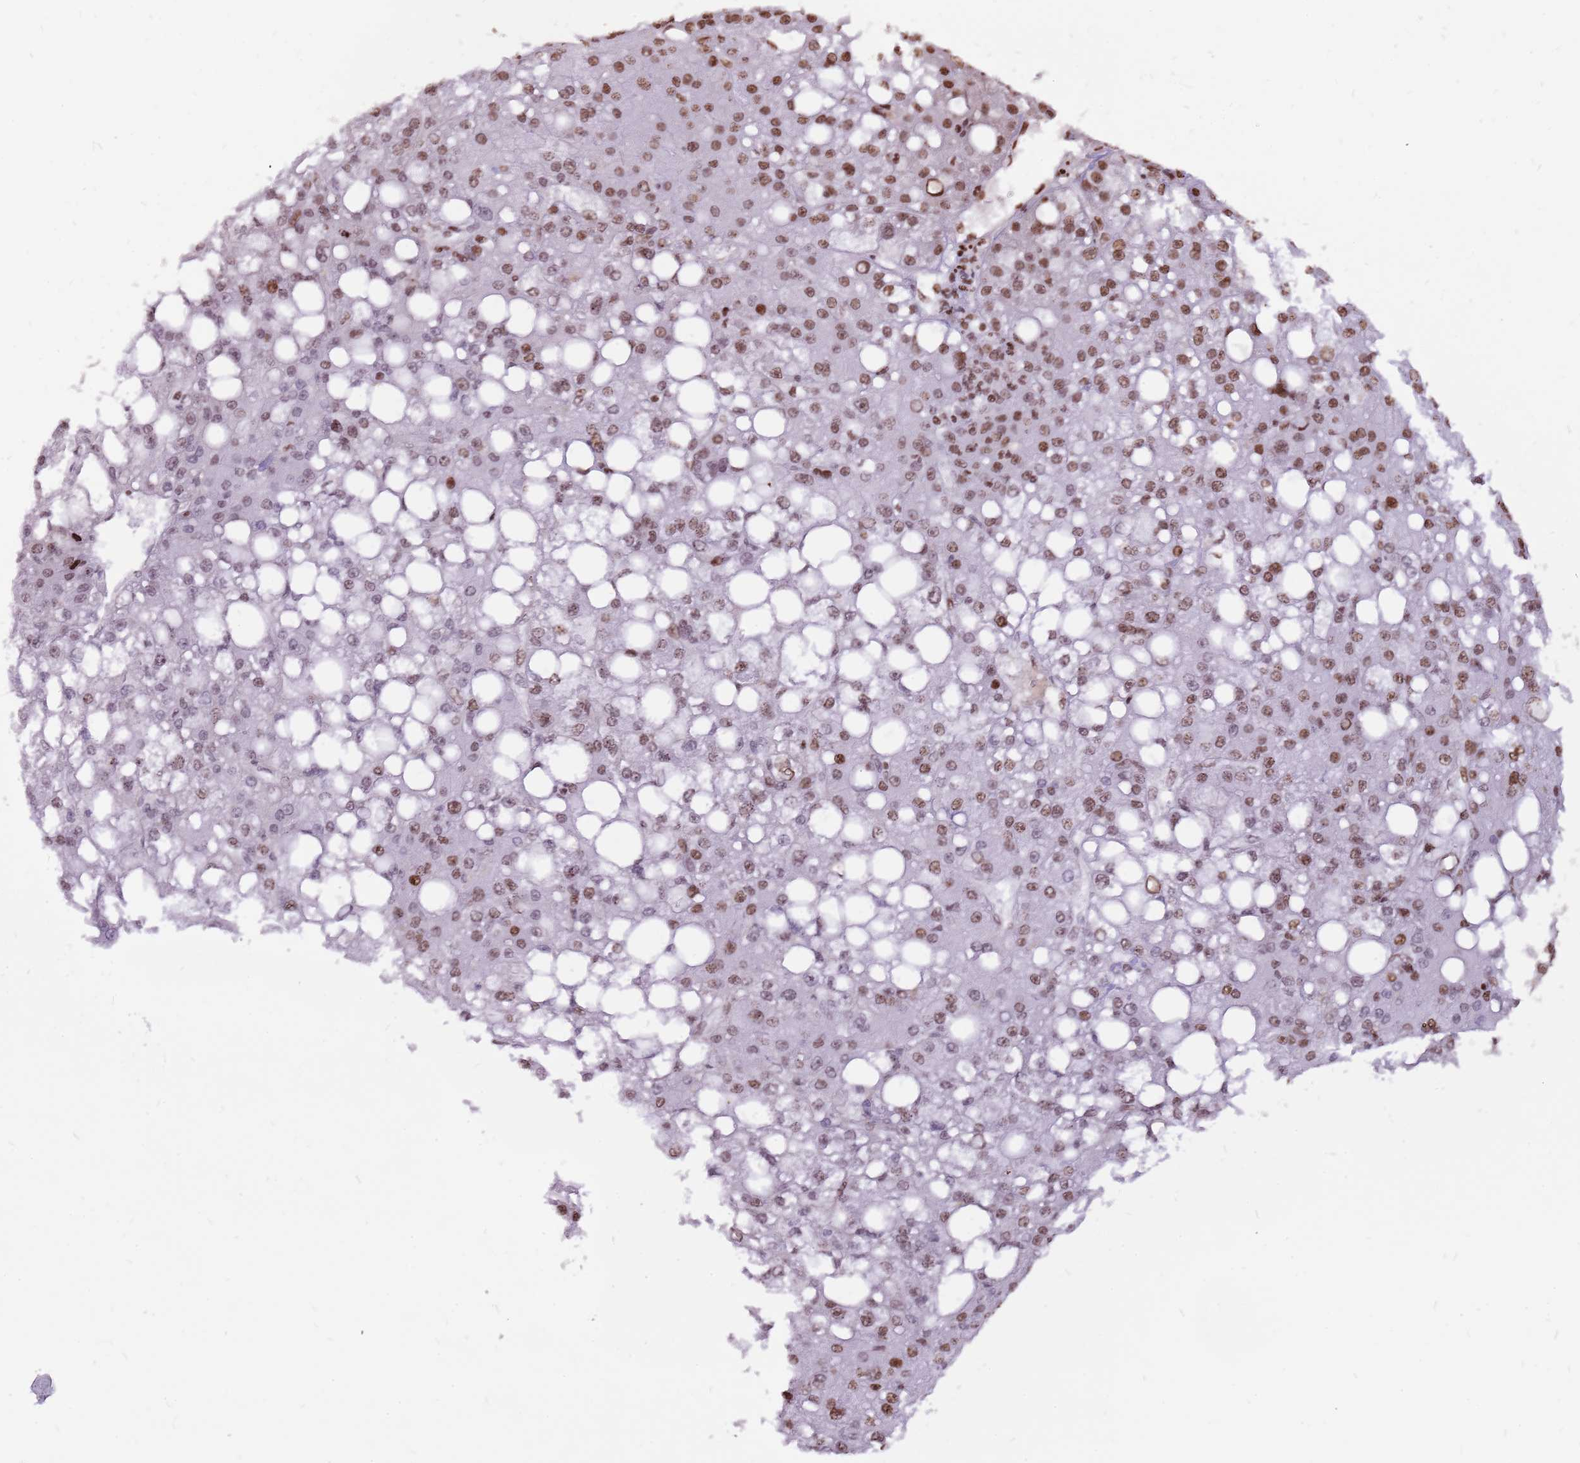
{"staining": {"intensity": "moderate", "quantity": "25%-75%", "location": "nuclear"}, "tissue": "liver cancer", "cell_type": "Tumor cells", "image_type": "cancer", "snomed": [{"axis": "morphology", "description": "Carcinoma, Hepatocellular, NOS"}, {"axis": "topography", "description": "Liver"}], "caption": "There is medium levels of moderate nuclear positivity in tumor cells of liver cancer (hepatocellular carcinoma), as demonstrated by immunohistochemical staining (brown color).", "gene": "WASHC4", "patient": {"sex": "male", "age": 67}}